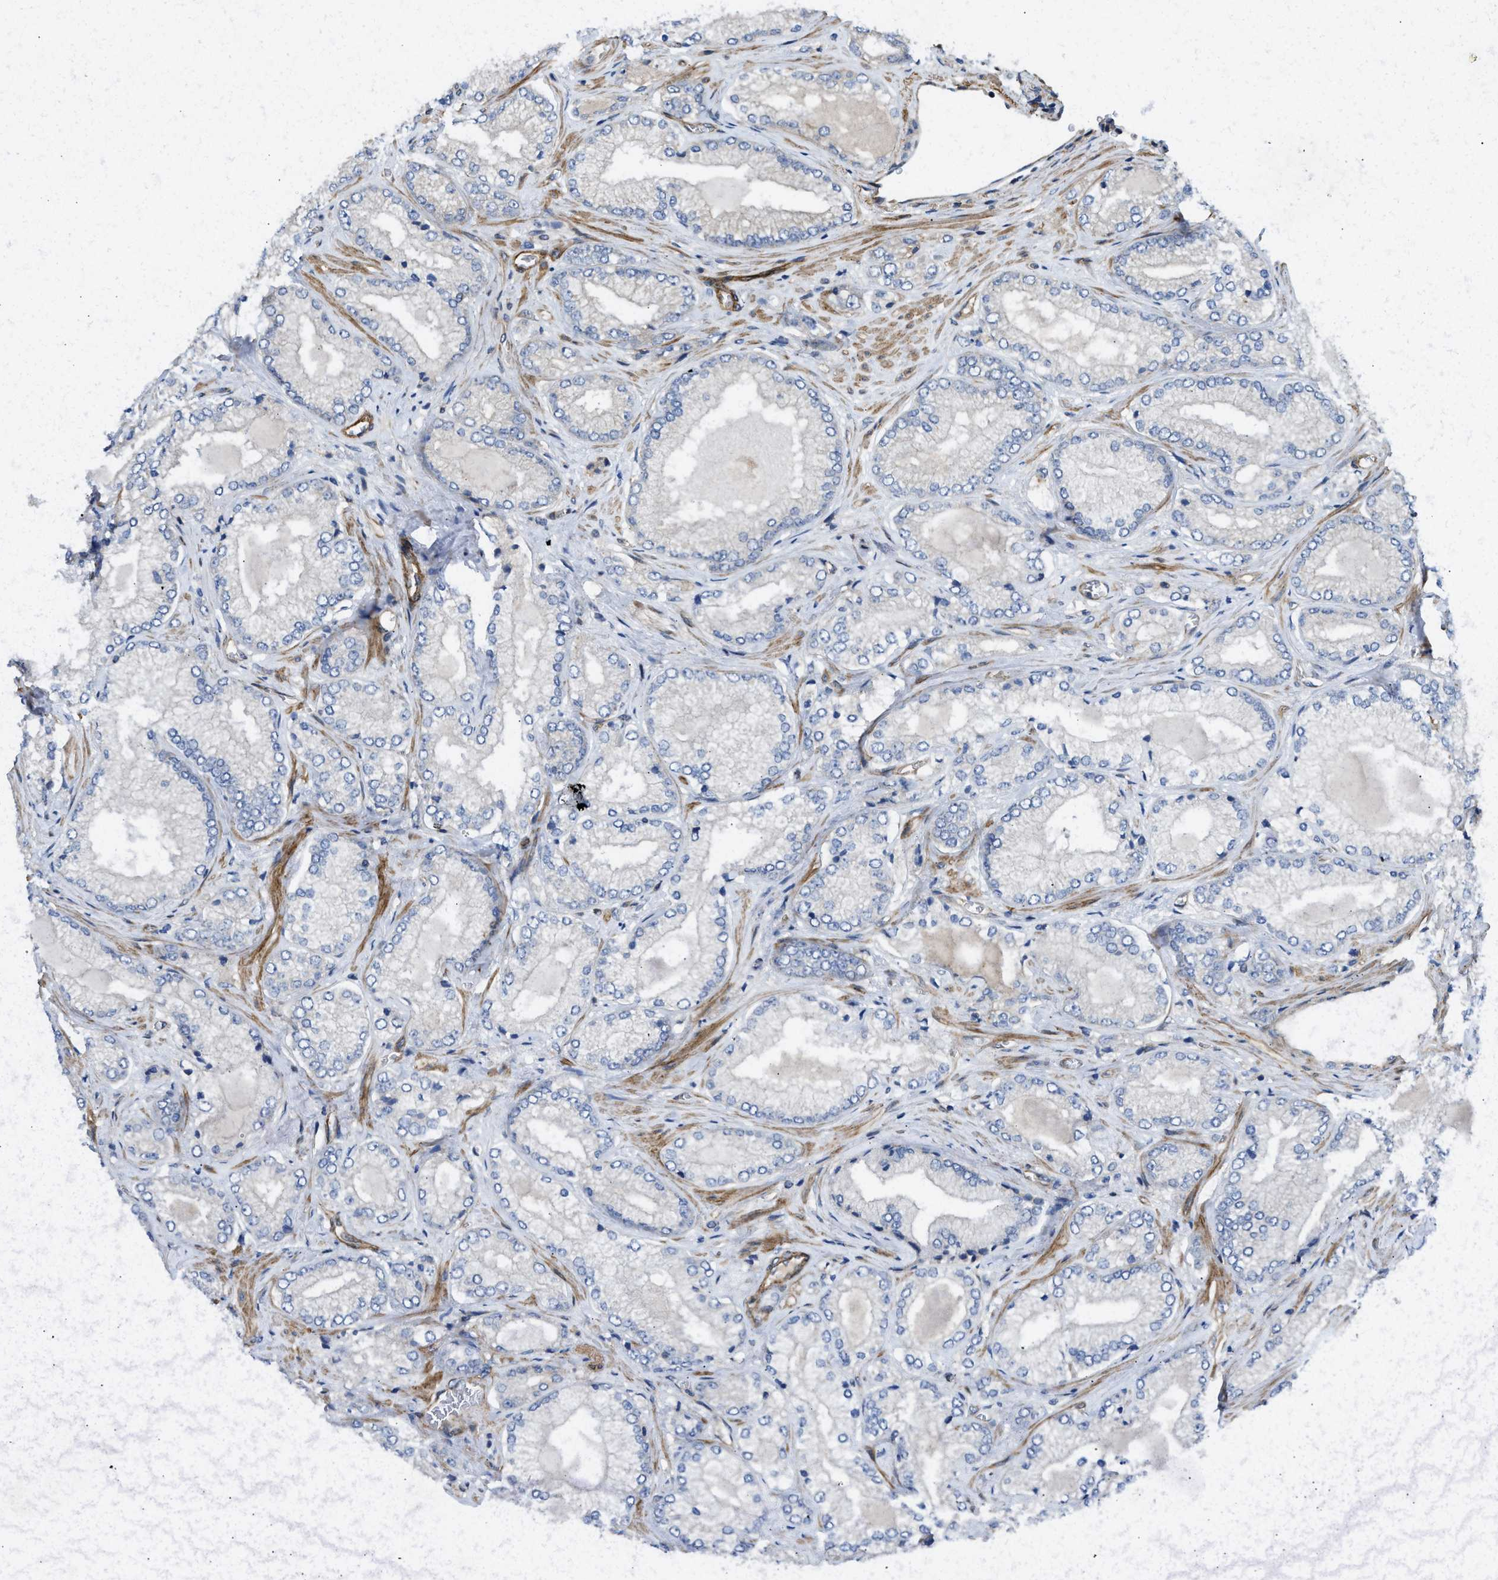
{"staining": {"intensity": "negative", "quantity": "none", "location": "none"}, "tissue": "prostate cancer", "cell_type": "Tumor cells", "image_type": "cancer", "snomed": [{"axis": "morphology", "description": "Adenocarcinoma, Low grade"}, {"axis": "topography", "description": "Prostate"}], "caption": "Tumor cells show no significant protein expression in prostate adenocarcinoma (low-grade).", "gene": "NYNRIN", "patient": {"sex": "male", "age": 65}}